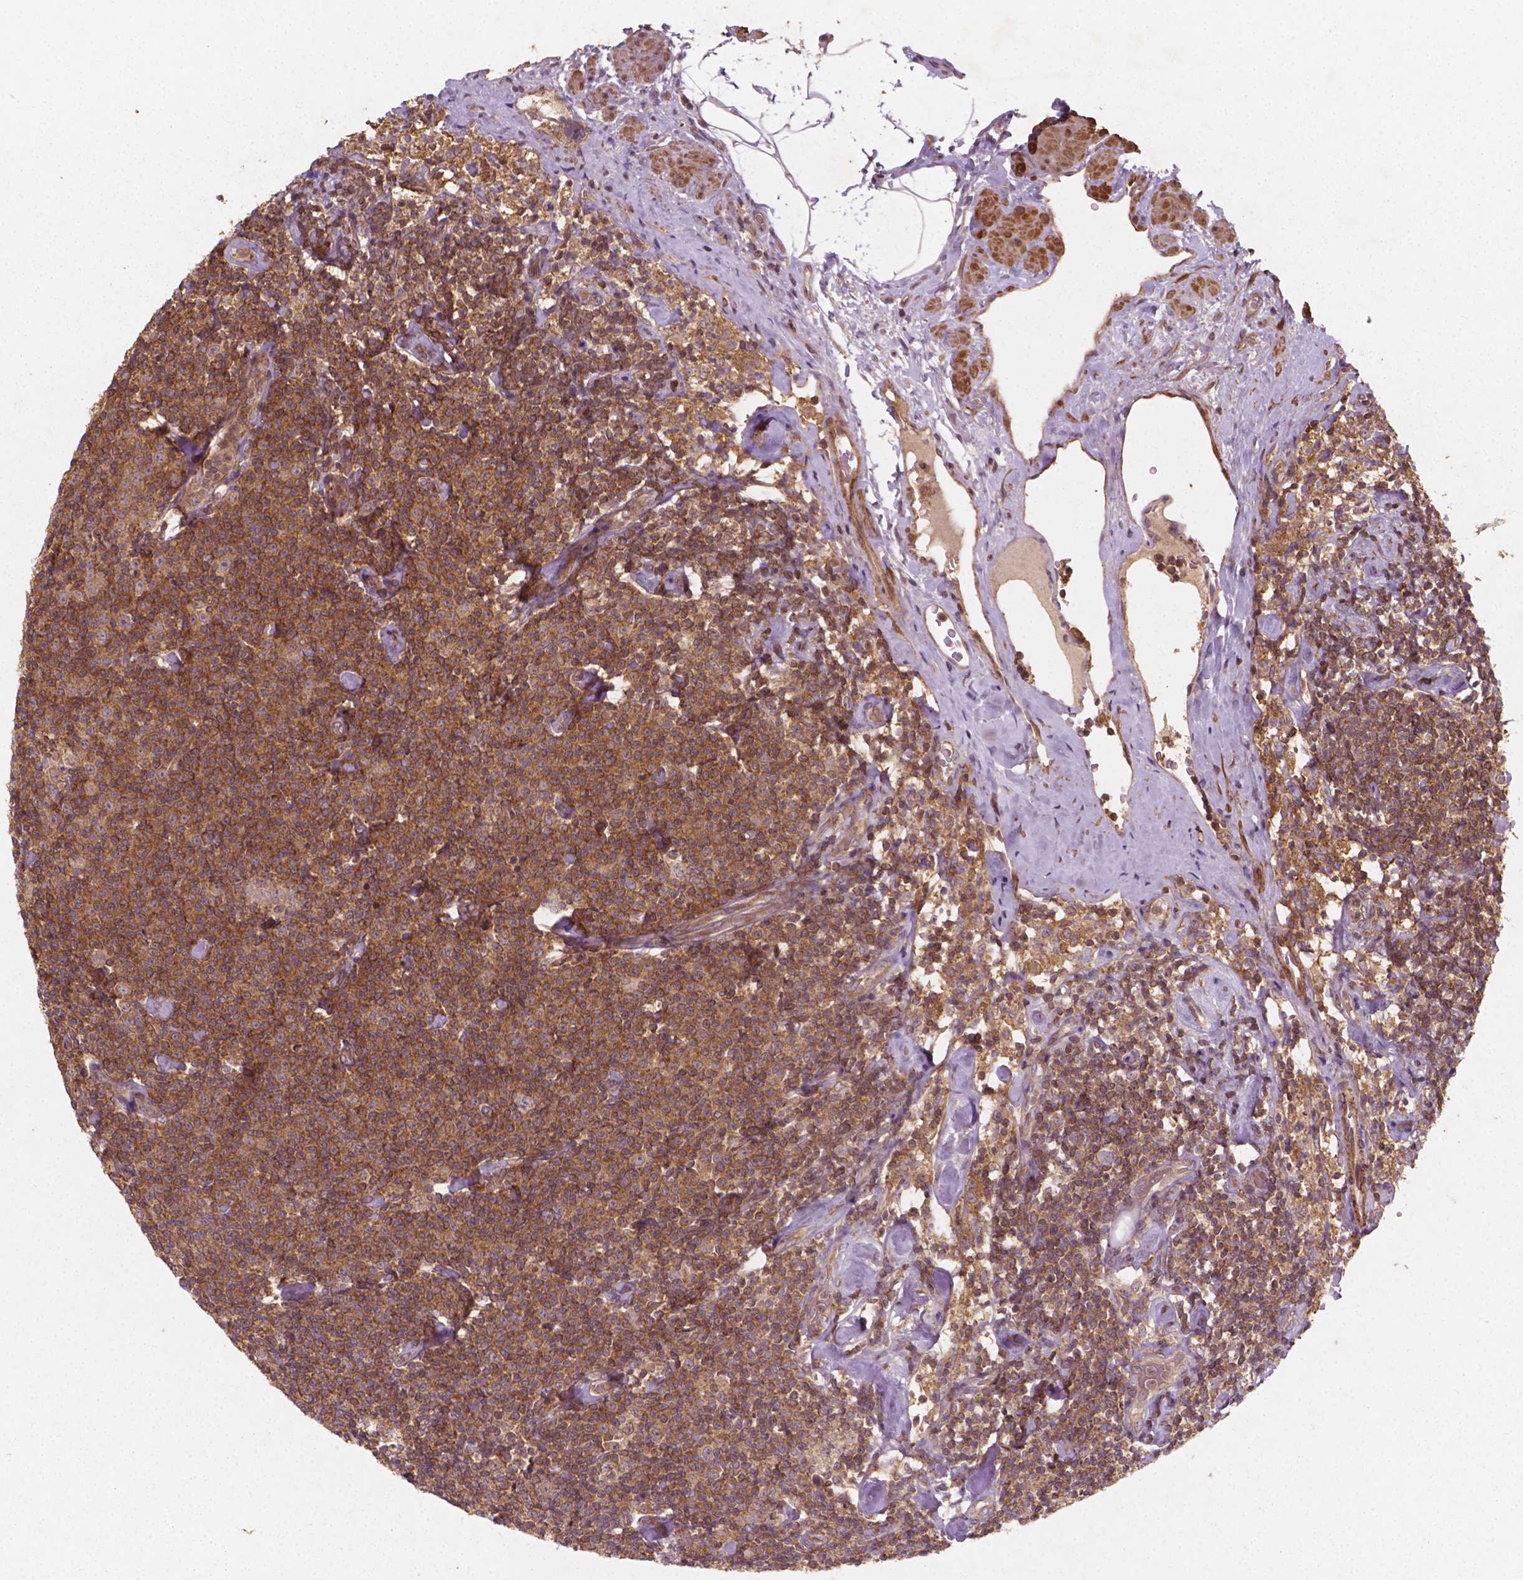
{"staining": {"intensity": "moderate", "quantity": ">75%", "location": "cytoplasmic/membranous"}, "tissue": "lymphoma", "cell_type": "Tumor cells", "image_type": "cancer", "snomed": [{"axis": "morphology", "description": "Malignant lymphoma, non-Hodgkin's type, Low grade"}, {"axis": "topography", "description": "Lymph node"}], "caption": "A medium amount of moderate cytoplasmic/membranous expression is appreciated in about >75% of tumor cells in lymphoma tissue.", "gene": "CYFIP2", "patient": {"sex": "male", "age": 81}}